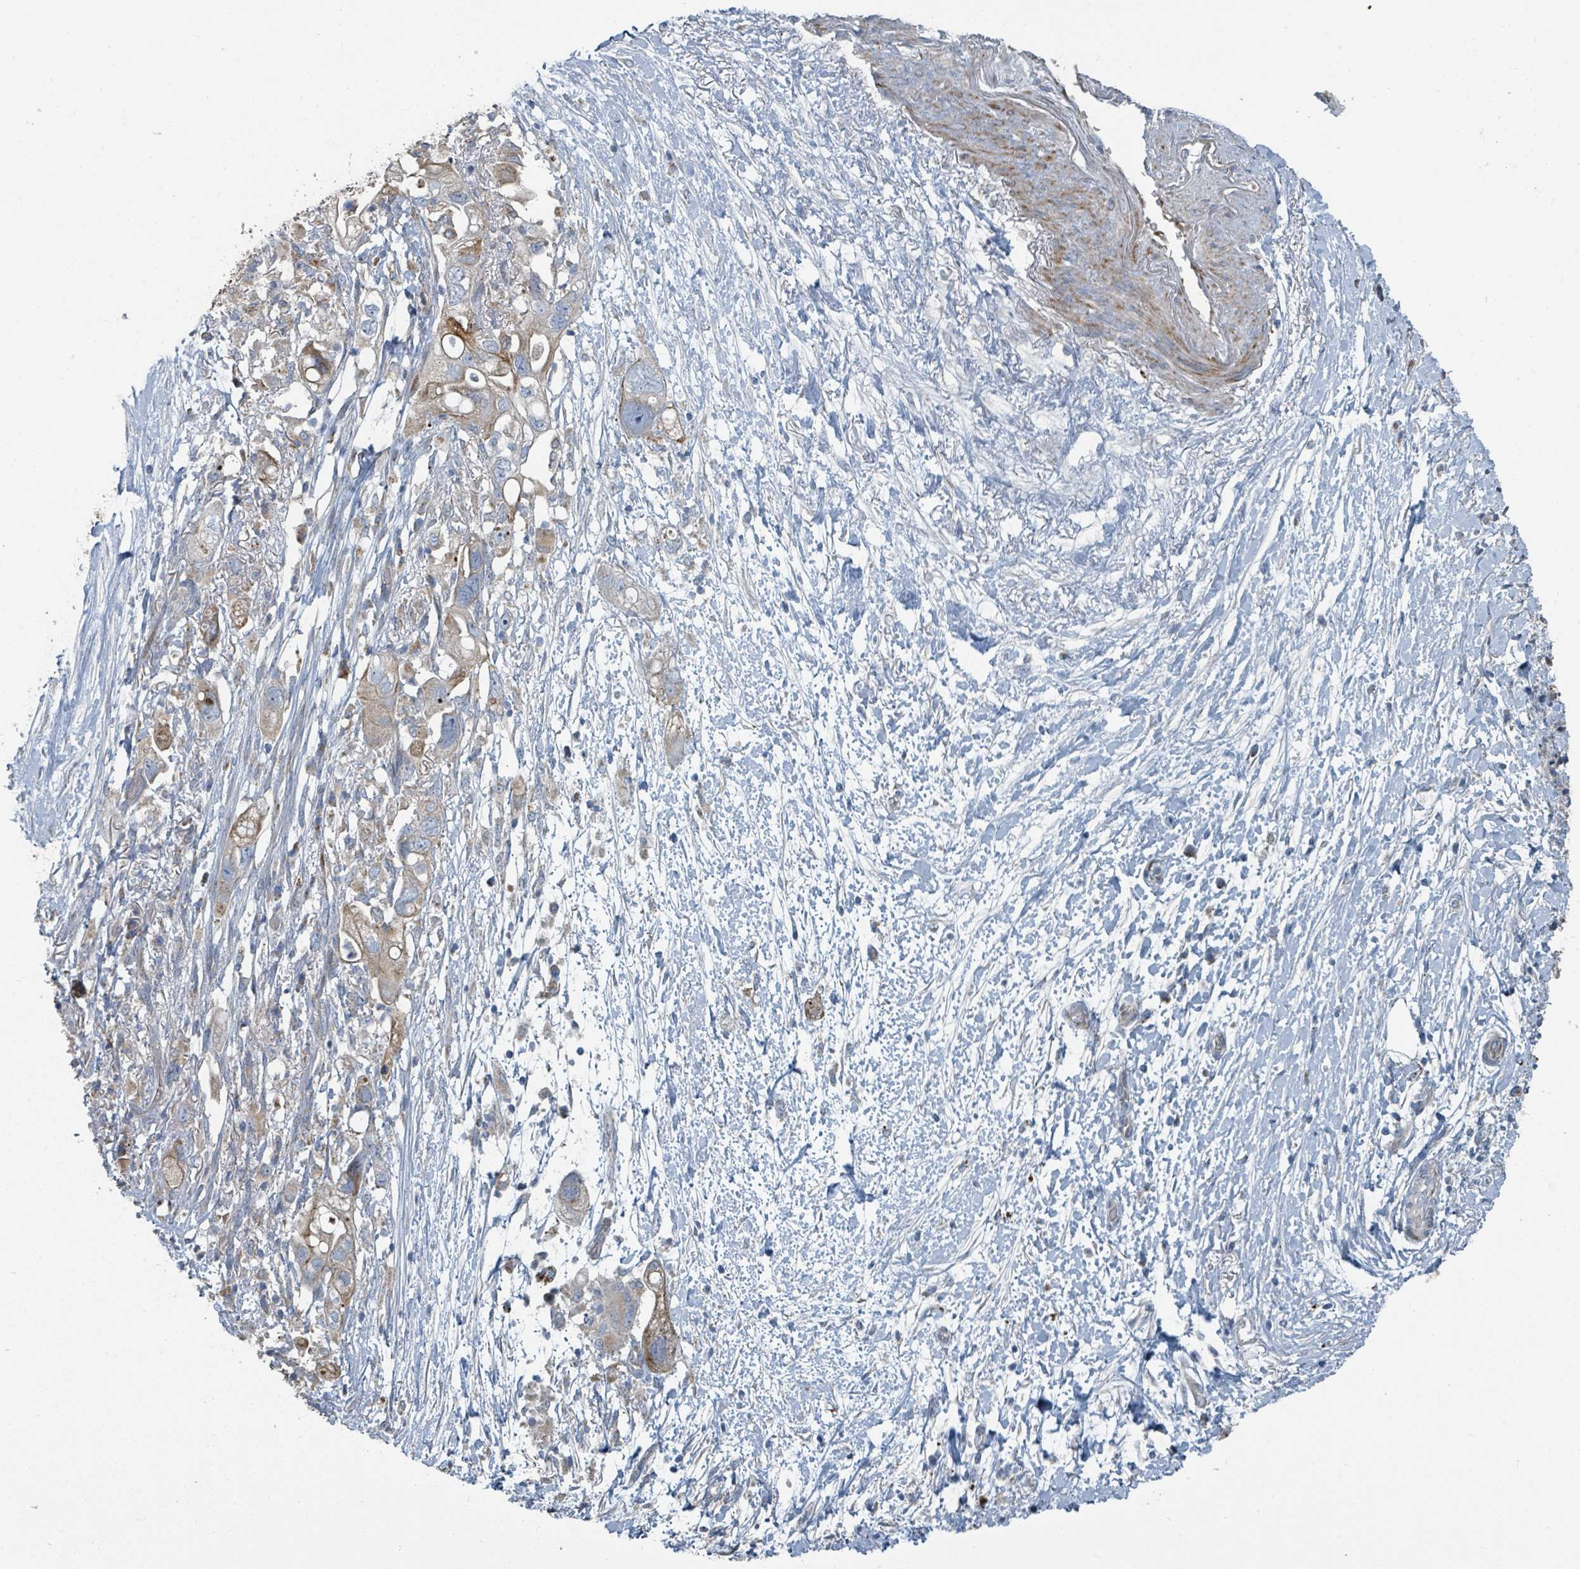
{"staining": {"intensity": "weak", "quantity": "25%-75%", "location": "cytoplasmic/membranous"}, "tissue": "pancreatic cancer", "cell_type": "Tumor cells", "image_type": "cancer", "snomed": [{"axis": "morphology", "description": "Adenocarcinoma, NOS"}, {"axis": "topography", "description": "Pancreas"}], "caption": "Protein expression analysis of human pancreatic cancer (adenocarcinoma) reveals weak cytoplasmic/membranous staining in approximately 25%-75% of tumor cells. (Brightfield microscopy of DAB IHC at high magnification).", "gene": "DIPK2A", "patient": {"sex": "female", "age": 72}}